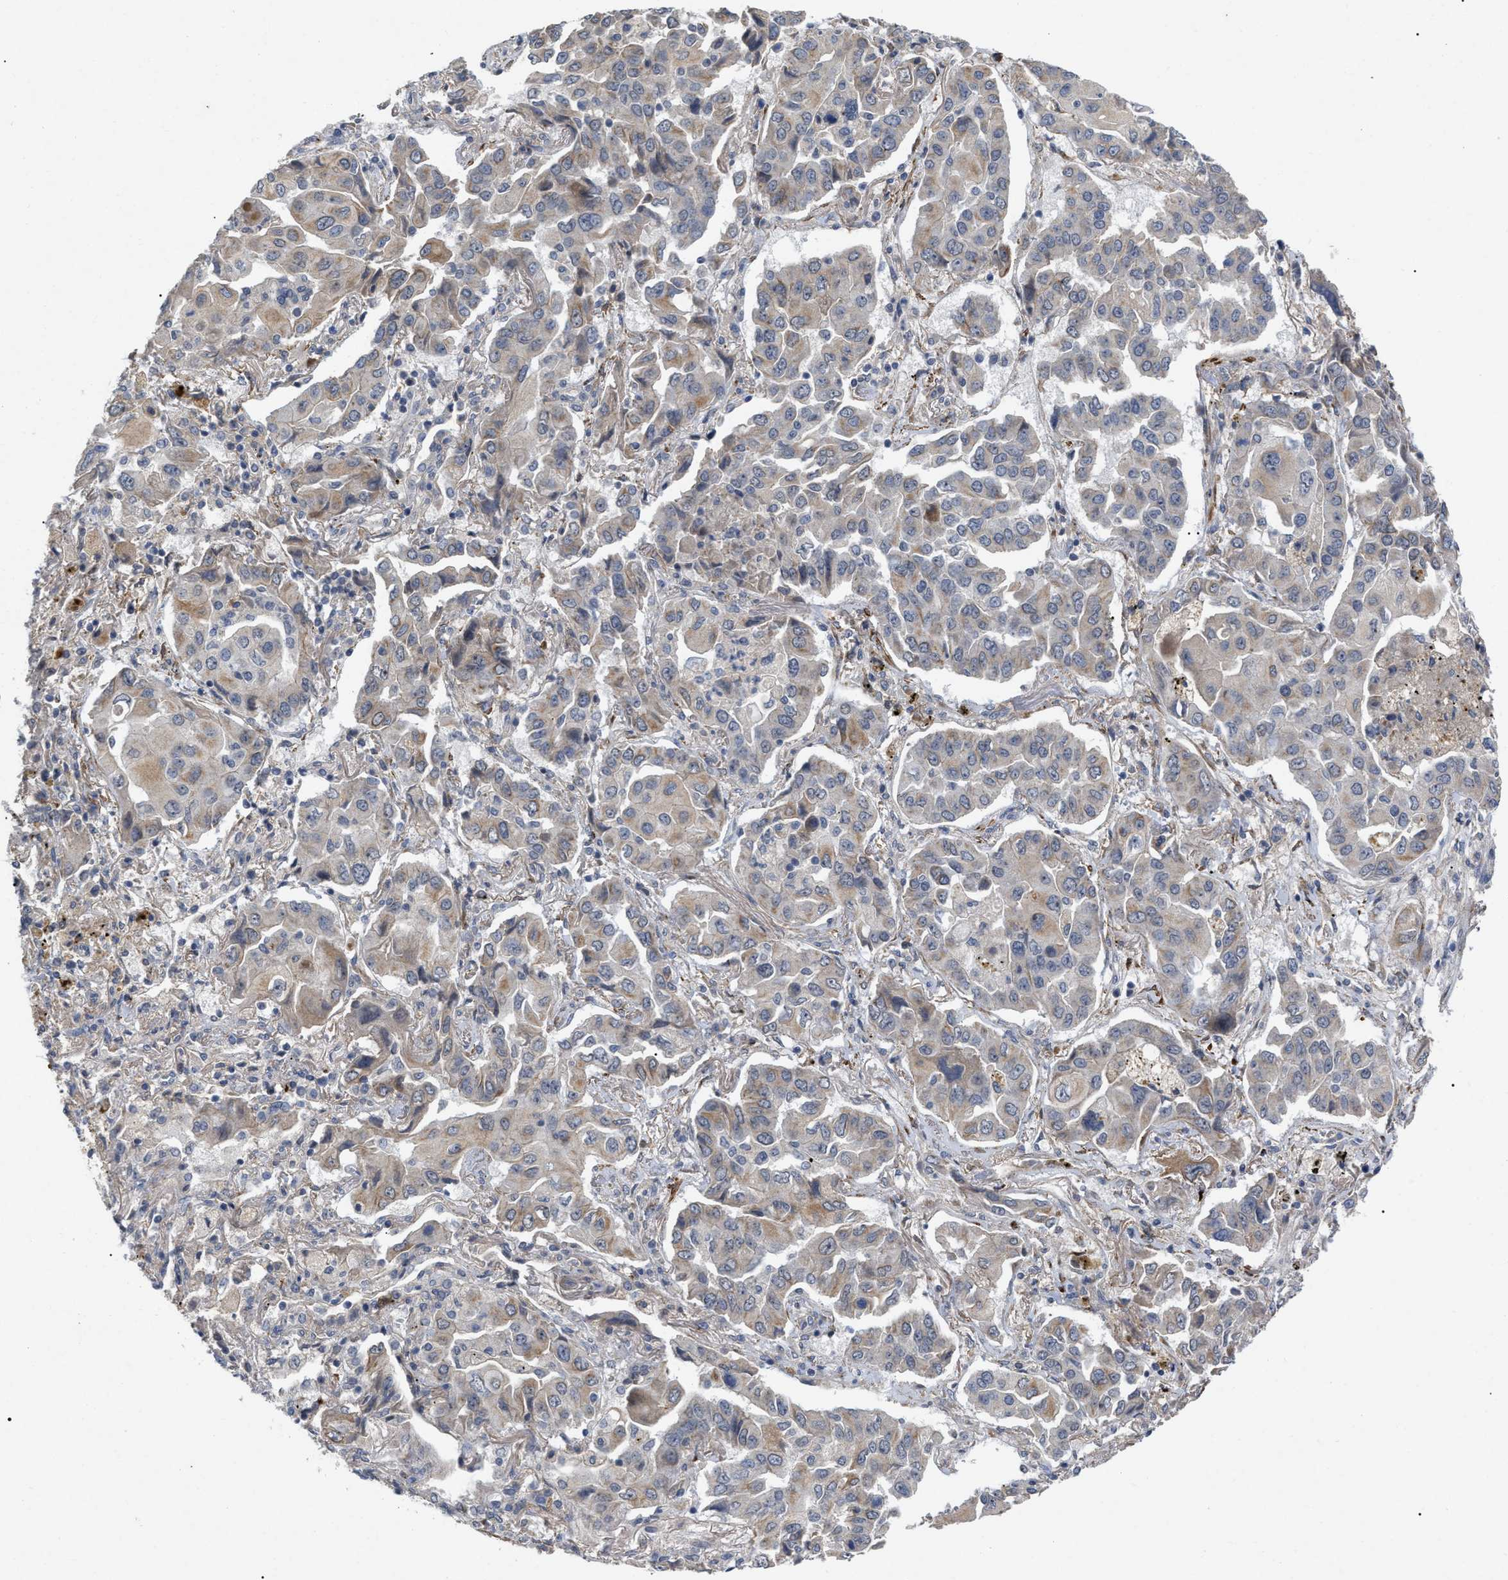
{"staining": {"intensity": "weak", "quantity": "<25%", "location": "cytoplasmic/membranous"}, "tissue": "lung cancer", "cell_type": "Tumor cells", "image_type": "cancer", "snomed": [{"axis": "morphology", "description": "Adenocarcinoma, NOS"}, {"axis": "topography", "description": "Lung"}], "caption": "Tumor cells are negative for brown protein staining in lung cancer (adenocarcinoma). The staining is performed using DAB brown chromogen with nuclei counter-stained in using hematoxylin.", "gene": "ST6GALNAC6", "patient": {"sex": "female", "age": 65}}